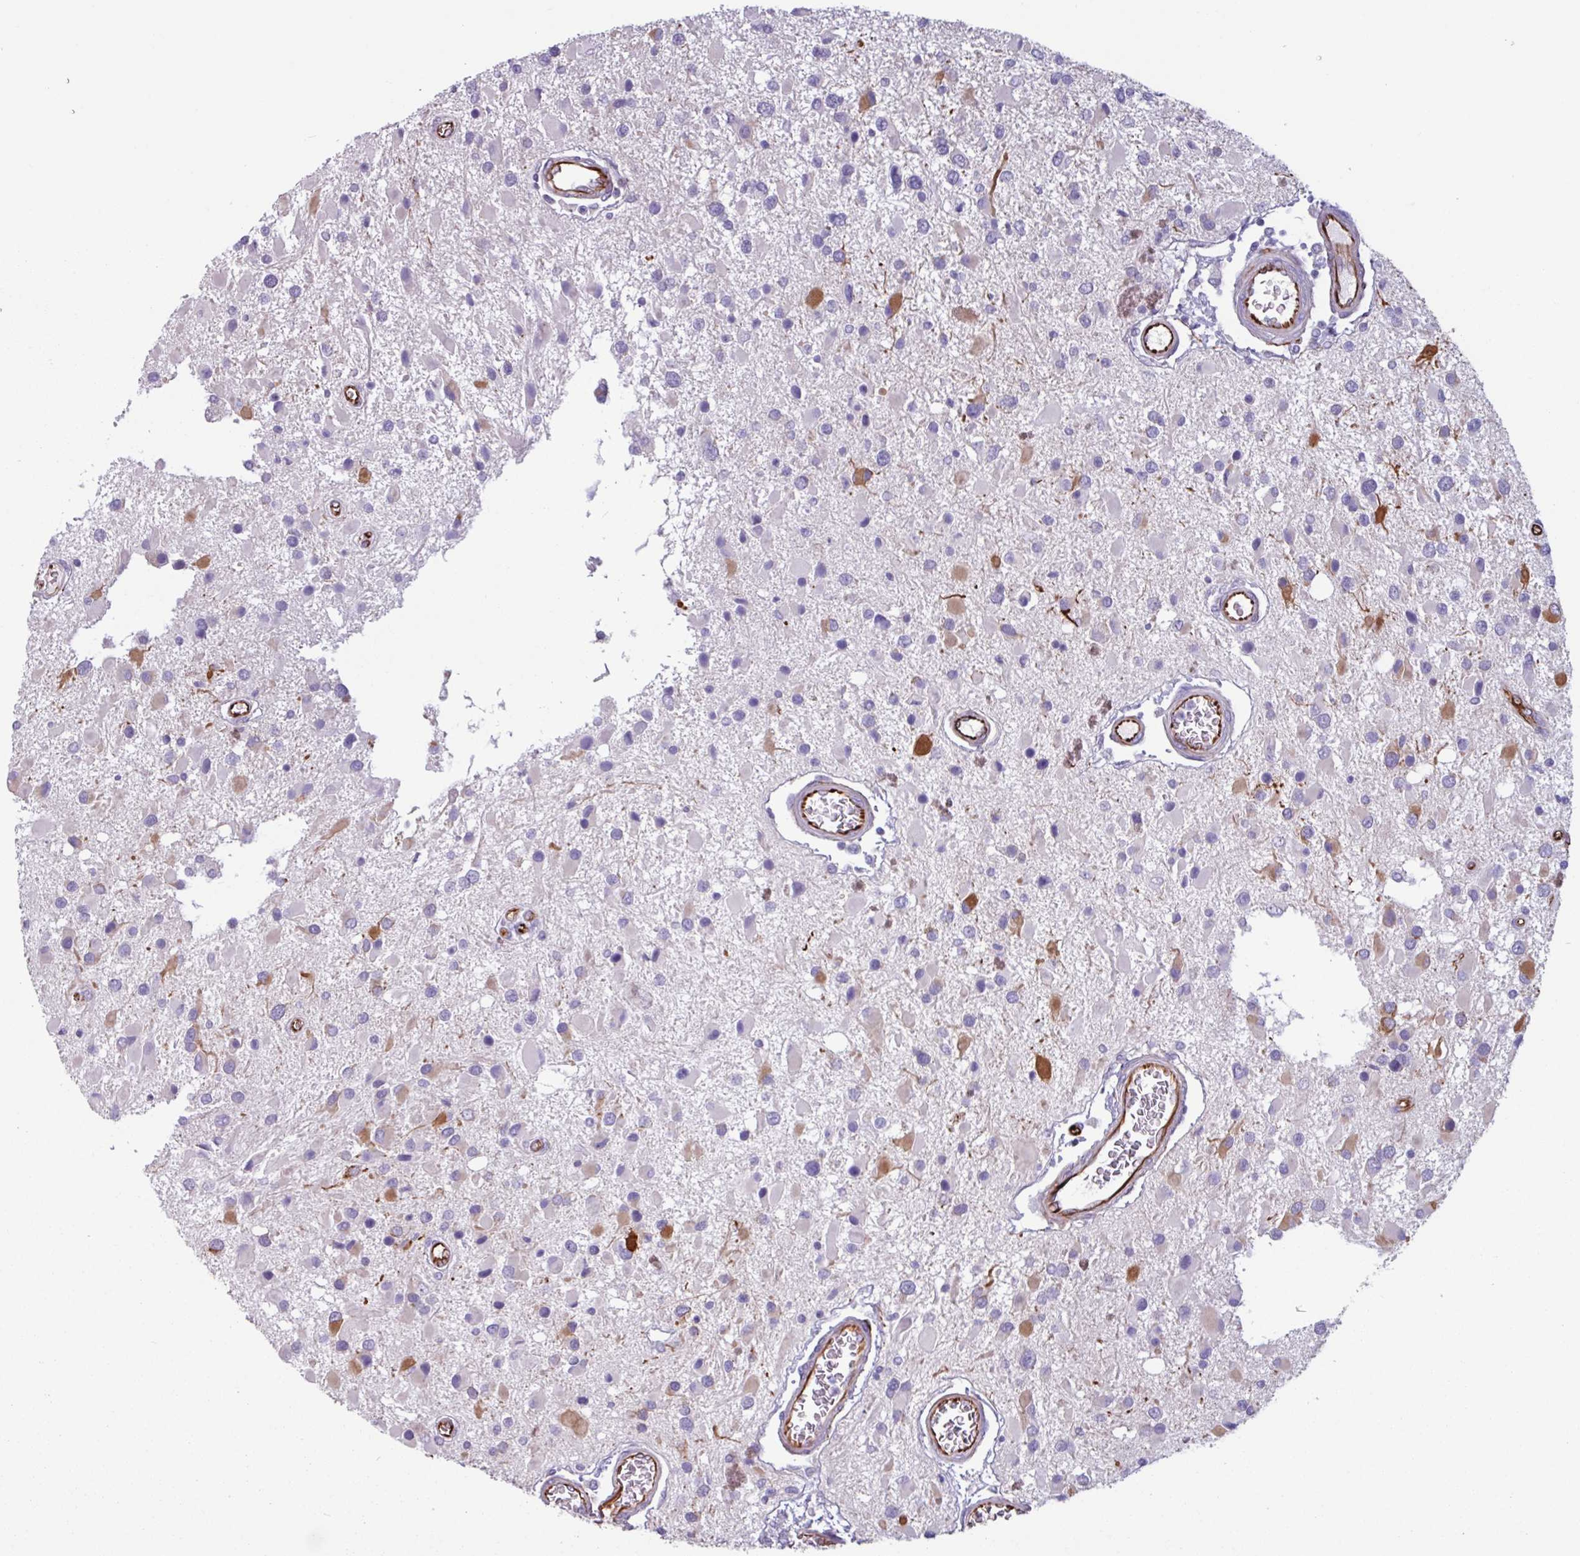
{"staining": {"intensity": "negative", "quantity": "none", "location": "none"}, "tissue": "glioma", "cell_type": "Tumor cells", "image_type": "cancer", "snomed": [{"axis": "morphology", "description": "Glioma, malignant, High grade"}, {"axis": "topography", "description": "Brain"}], "caption": "DAB (3,3'-diaminobenzidine) immunohistochemical staining of malignant high-grade glioma displays no significant staining in tumor cells.", "gene": "BTD", "patient": {"sex": "male", "age": 53}}